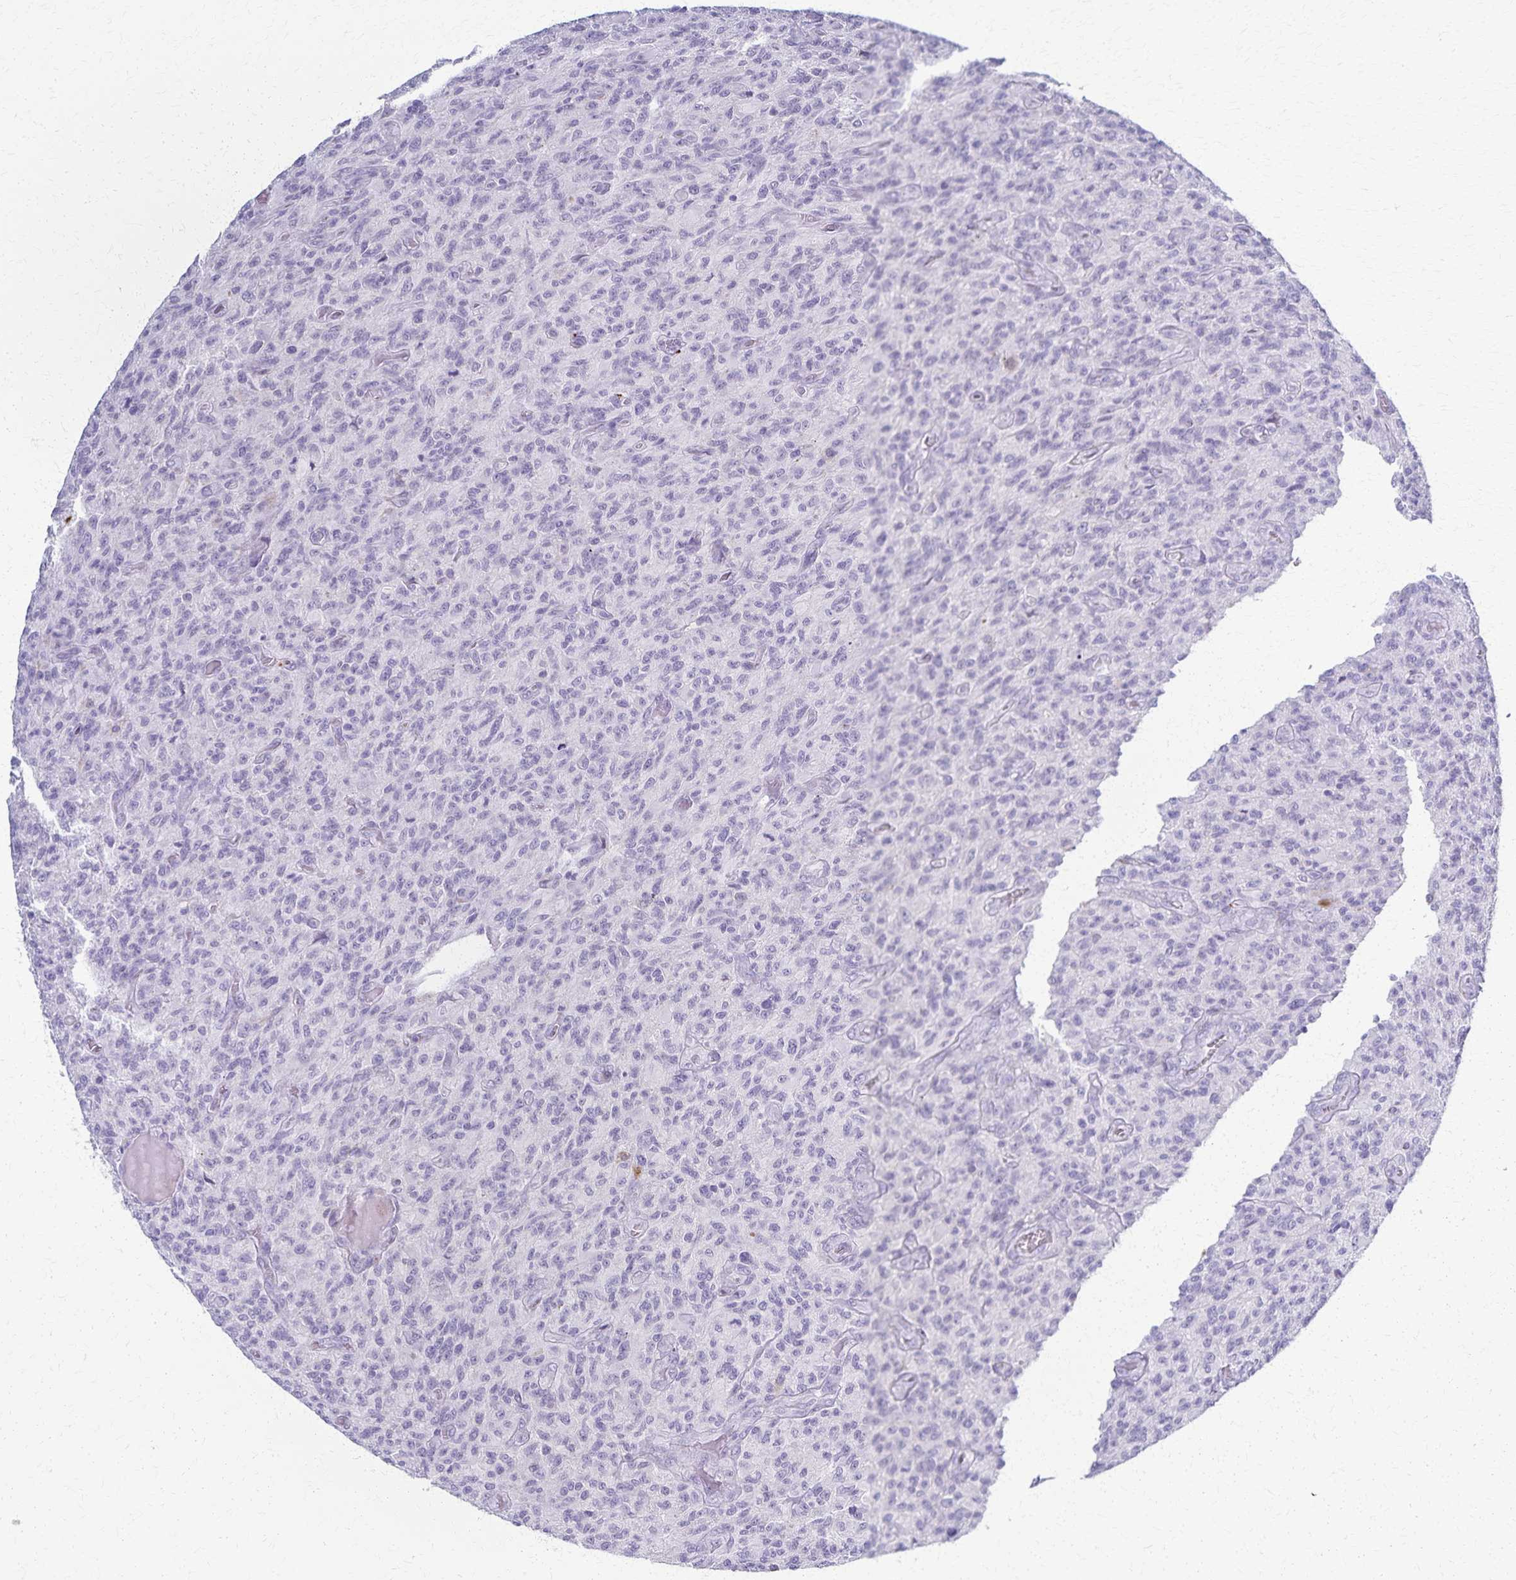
{"staining": {"intensity": "negative", "quantity": "none", "location": "none"}, "tissue": "glioma", "cell_type": "Tumor cells", "image_type": "cancer", "snomed": [{"axis": "morphology", "description": "Glioma, malignant, High grade"}, {"axis": "topography", "description": "Brain"}], "caption": "Tumor cells are negative for brown protein staining in malignant glioma (high-grade).", "gene": "TMEM60", "patient": {"sex": "male", "age": 61}}